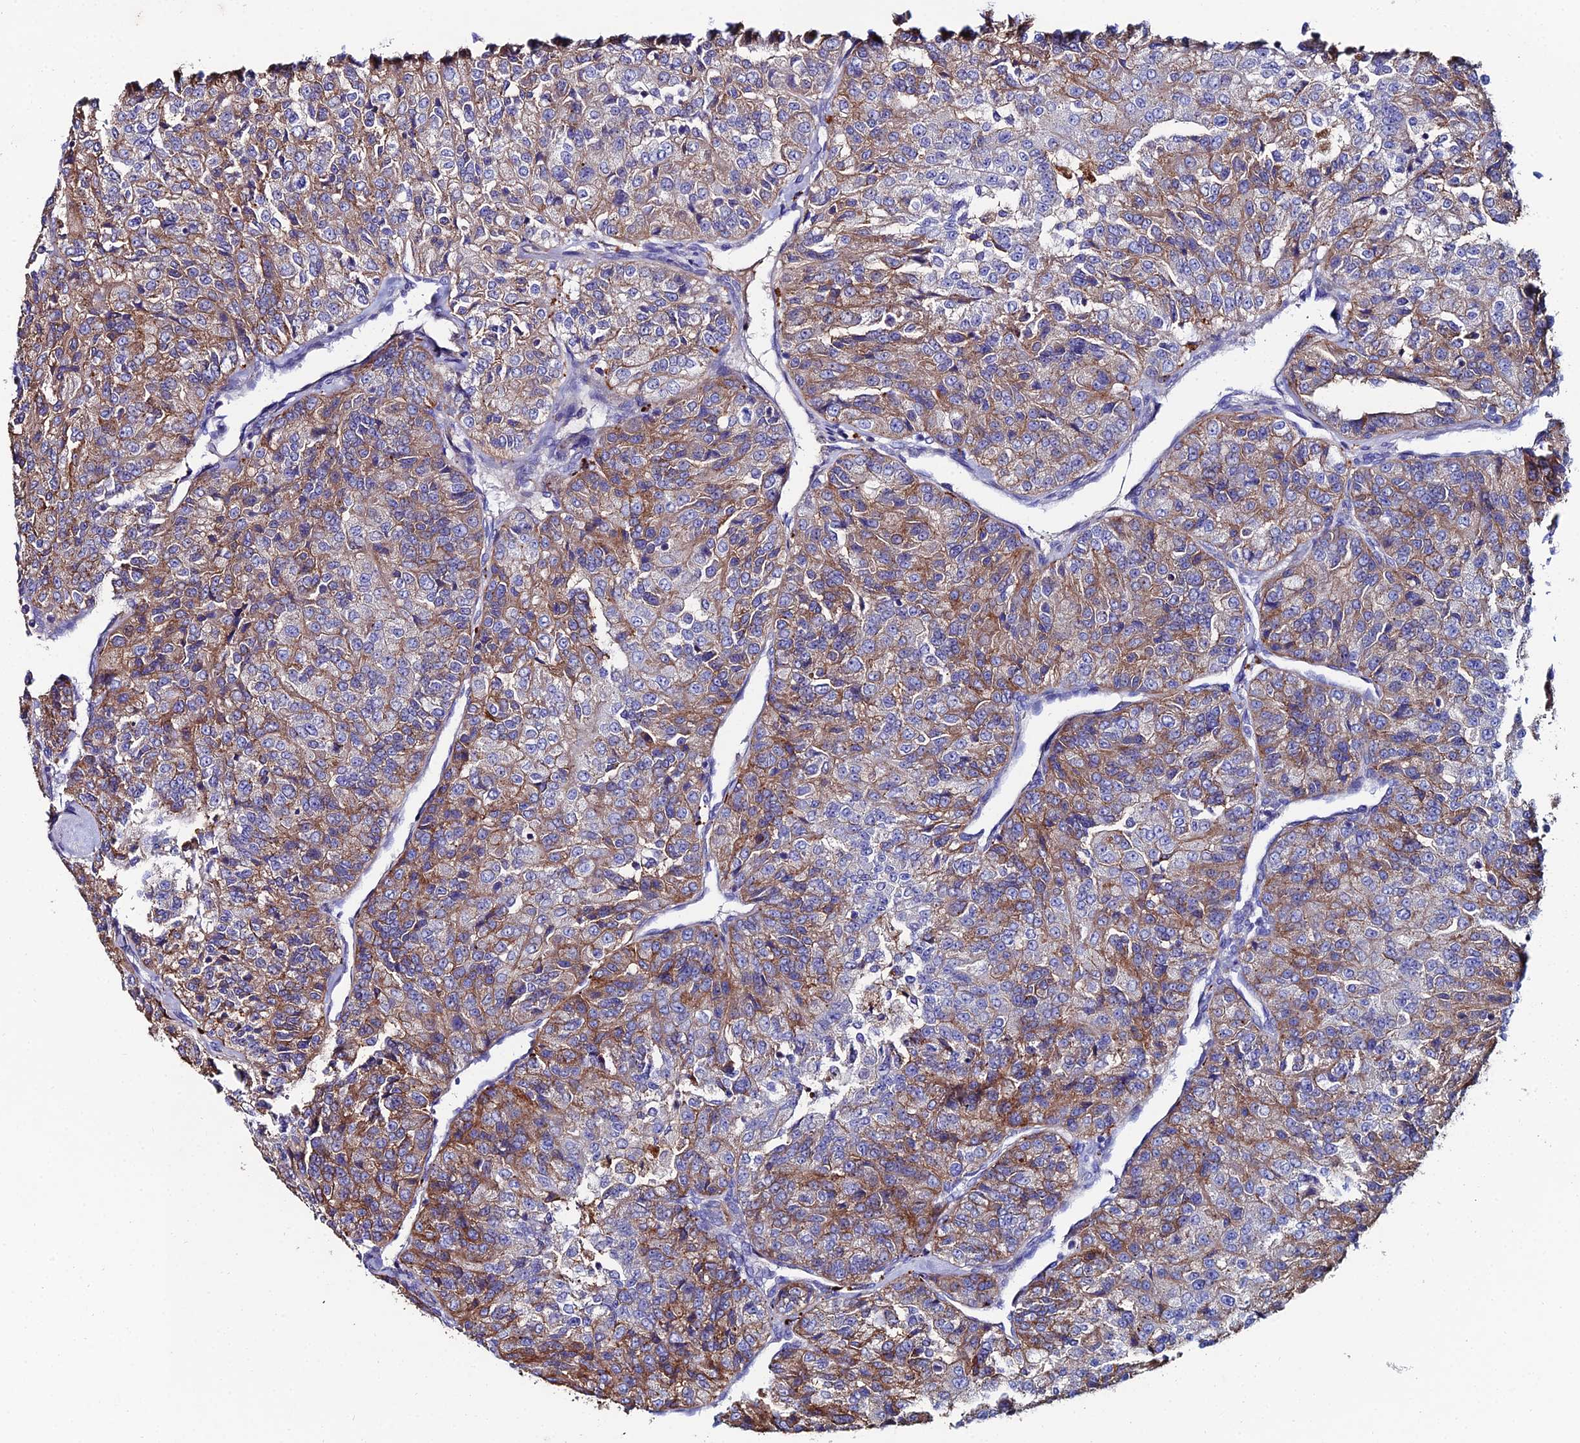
{"staining": {"intensity": "moderate", "quantity": "25%-75%", "location": "cytoplasmic/membranous"}, "tissue": "renal cancer", "cell_type": "Tumor cells", "image_type": "cancer", "snomed": [{"axis": "morphology", "description": "Adenocarcinoma, NOS"}, {"axis": "topography", "description": "Kidney"}], "caption": "Adenocarcinoma (renal) stained with a protein marker exhibits moderate staining in tumor cells.", "gene": "C6", "patient": {"sex": "female", "age": 63}}